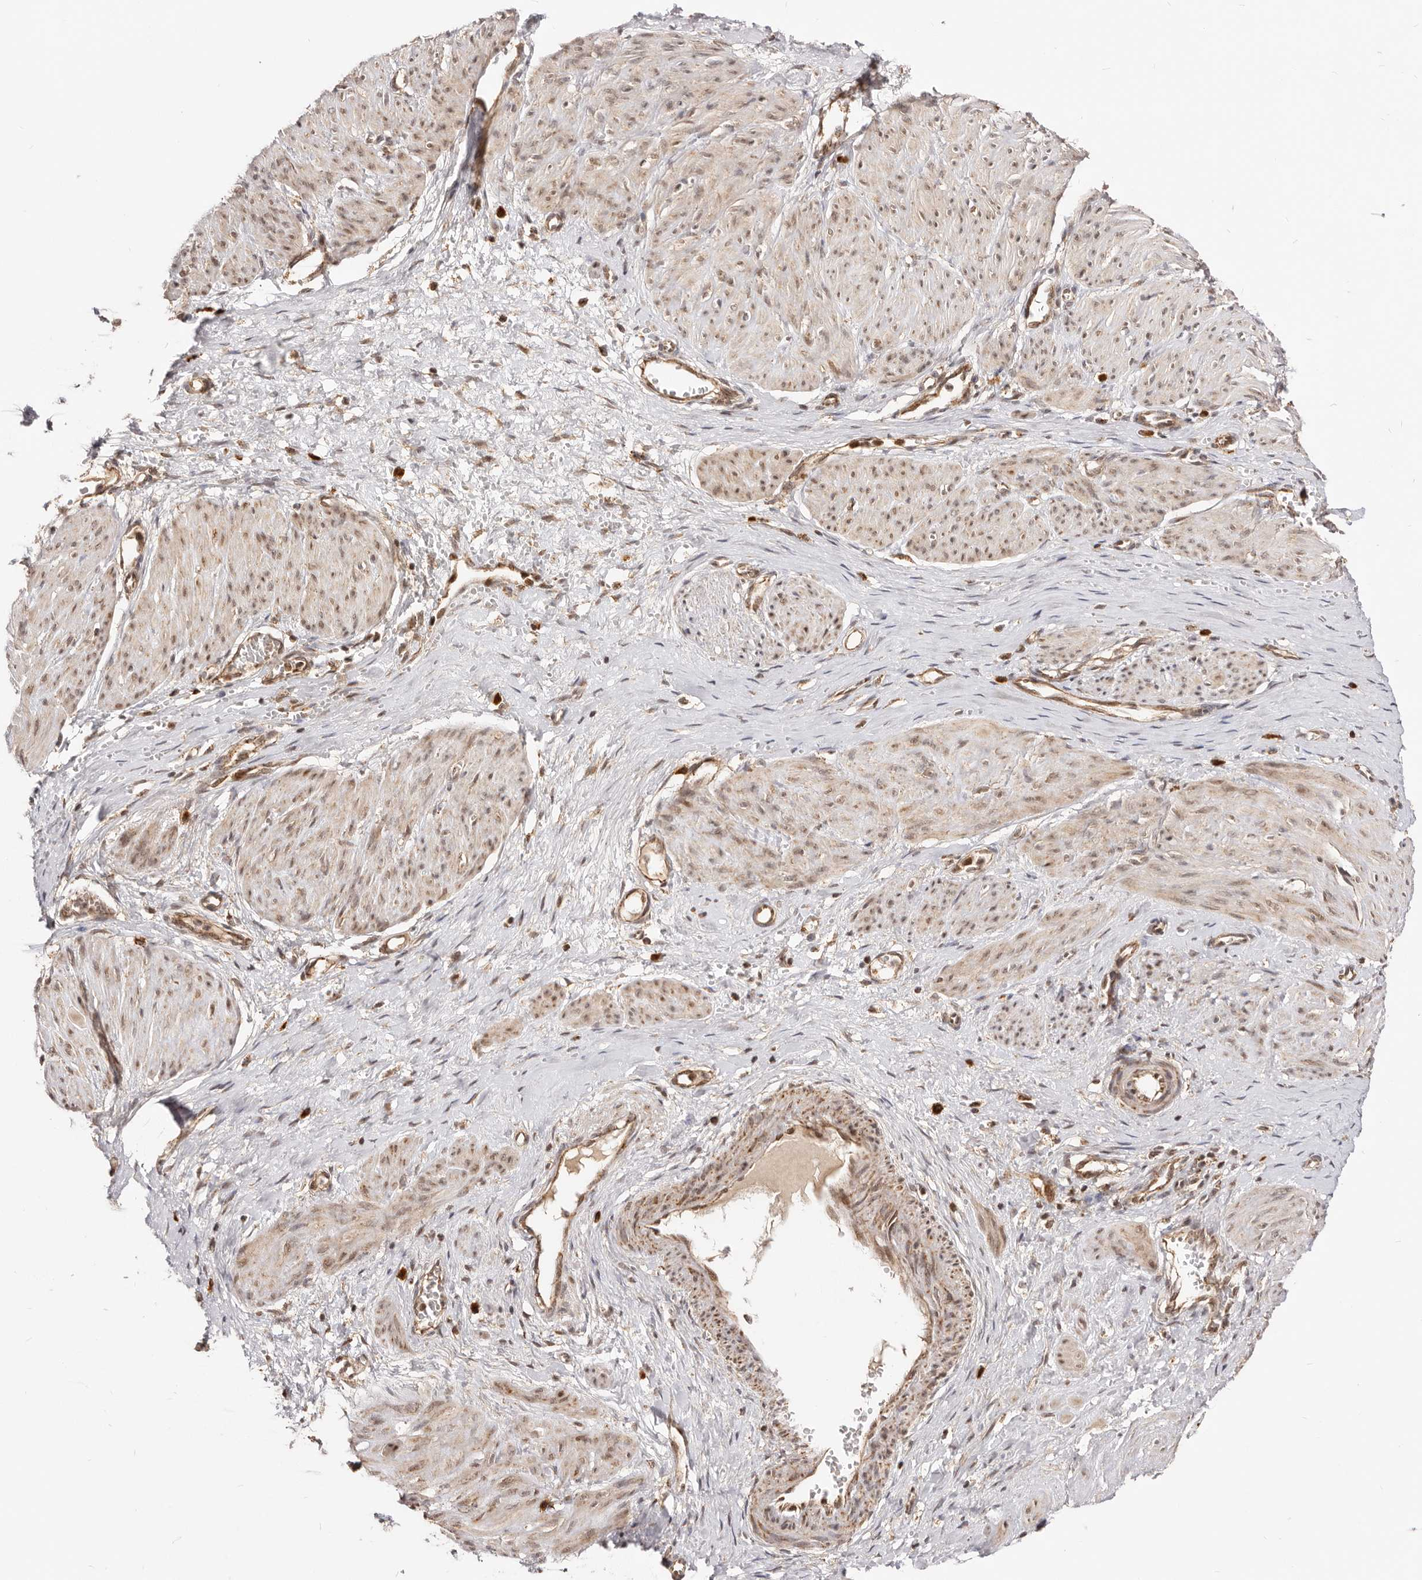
{"staining": {"intensity": "weak", "quantity": ">75%", "location": "cytoplasmic/membranous,nuclear"}, "tissue": "smooth muscle", "cell_type": "Smooth muscle cells", "image_type": "normal", "snomed": [{"axis": "morphology", "description": "Normal tissue, NOS"}, {"axis": "topography", "description": "Endometrium"}], "caption": "Smooth muscle stained with immunohistochemistry (IHC) reveals weak cytoplasmic/membranous,nuclear positivity in about >75% of smooth muscle cells.", "gene": "SEC14L1", "patient": {"sex": "female", "age": 33}}